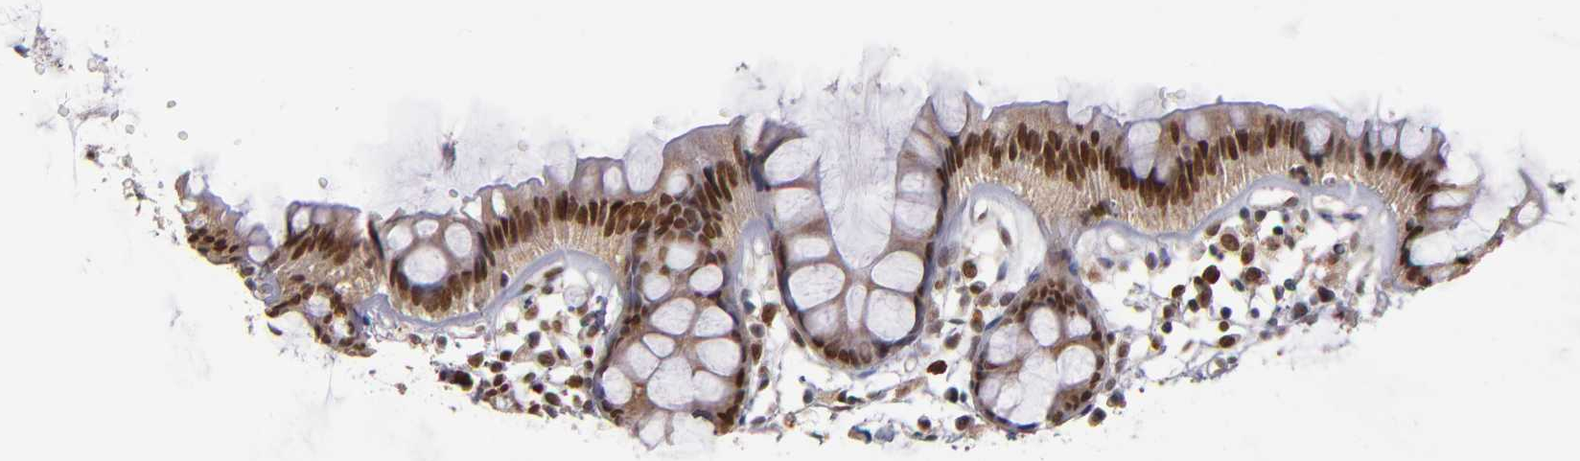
{"staining": {"intensity": "strong", "quantity": ">75%", "location": "nuclear"}, "tissue": "rectum", "cell_type": "Glandular cells", "image_type": "normal", "snomed": [{"axis": "morphology", "description": "Normal tissue, NOS"}, {"axis": "topography", "description": "Rectum"}], "caption": "A high amount of strong nuclear staining is appreciated in approximately >75% of glandular cells in benign rectum.", "gene": "KDM6A", "patient": {"sex": "female", "age": 66}}